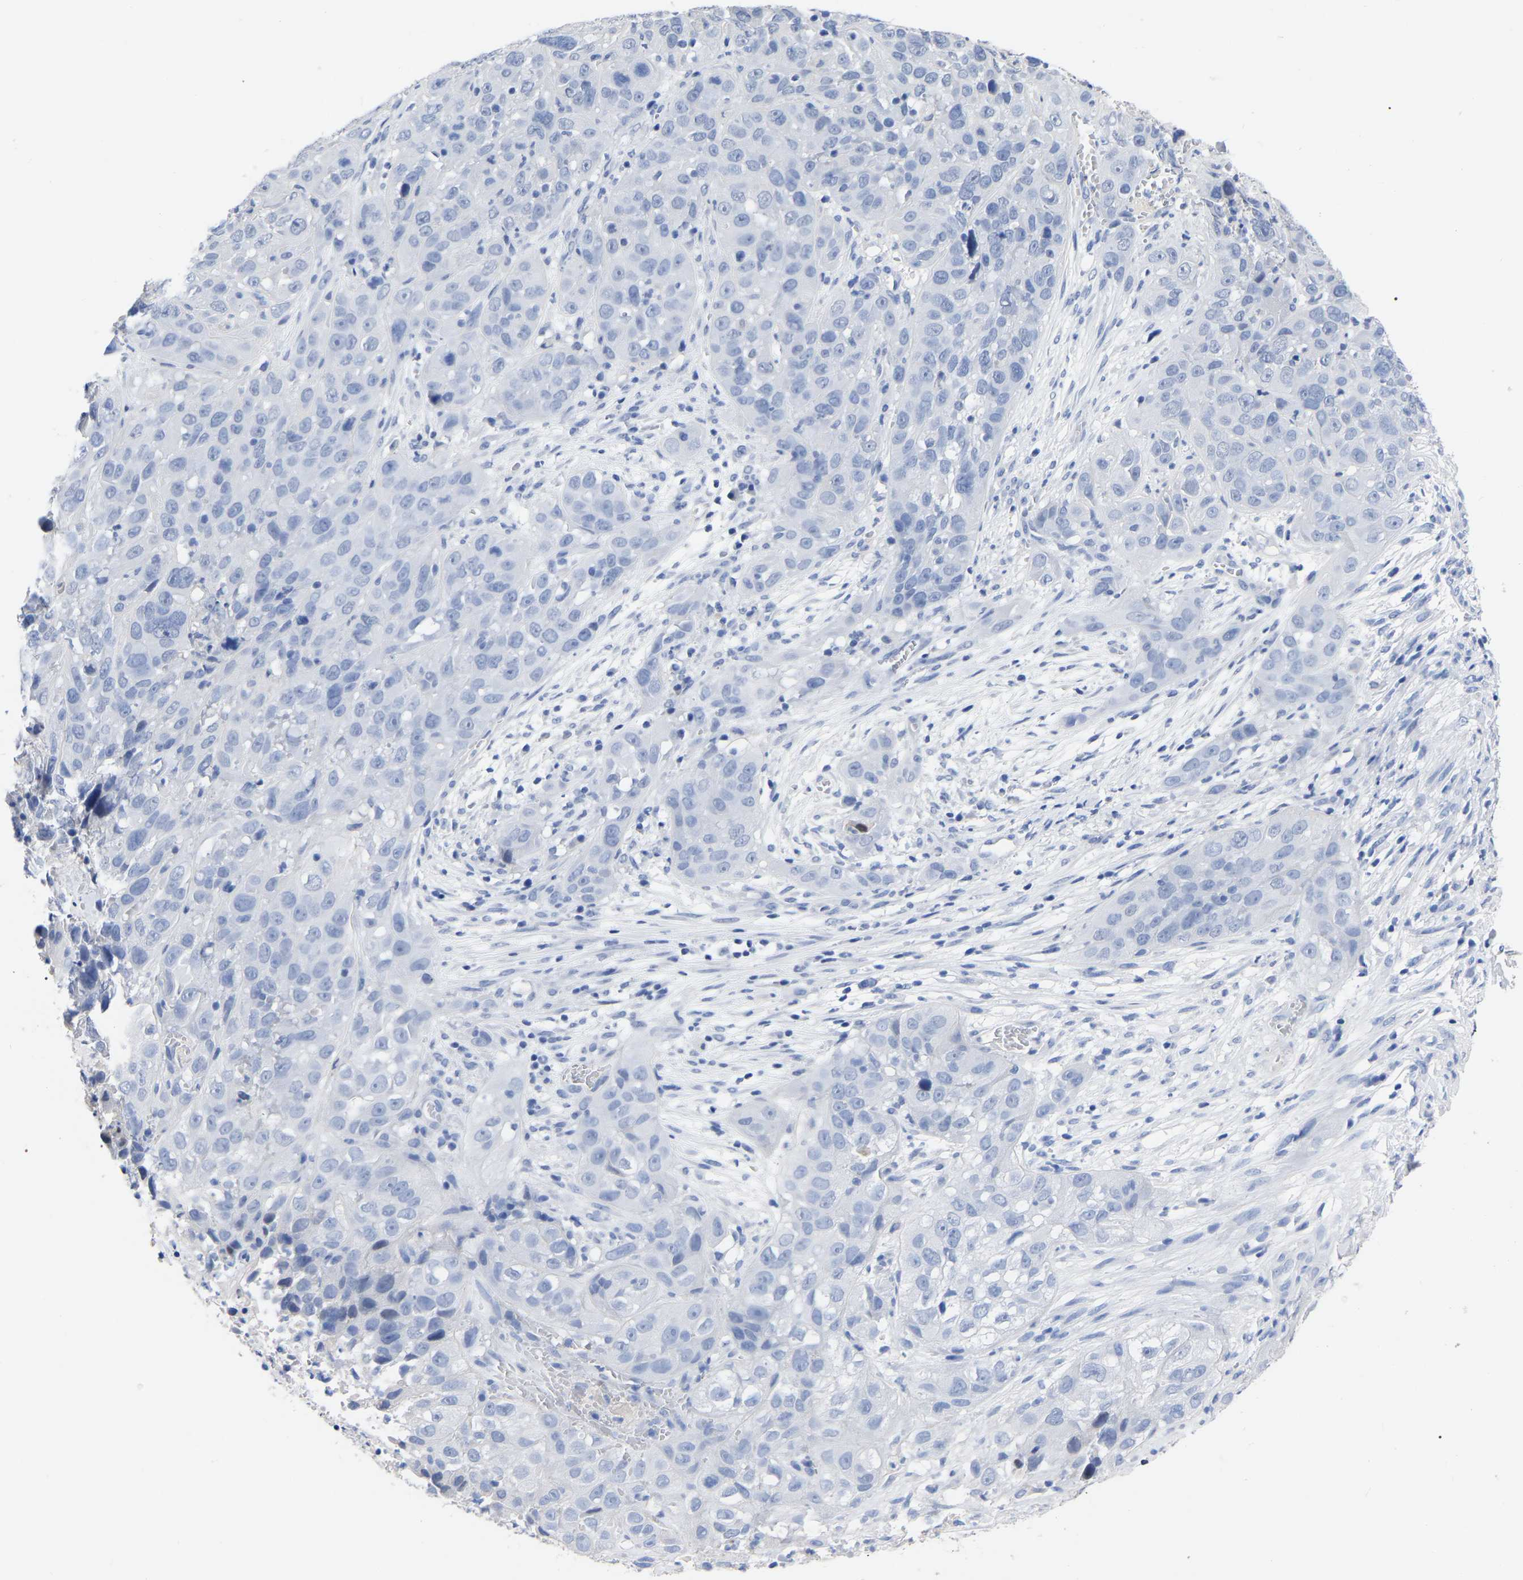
{"staining": {"intensity": "negative", "quantity": "none", "location": "none"}, "tissue": "cervical cancer", "cell_type": "Tumor cells", "image_type": "cancer", "snomed": [{"axis": "morphology", "description": "Squamous cell carcinoma, NOS"}, {"axis": "topography", "description": "Cervix"}], "caption": "This is an IHC image of squamous cell carcinoma (cervical). There is no staining in tumor cells.", "gene": "ANXA13", "patient": {"sex": "female", "age": 32}}